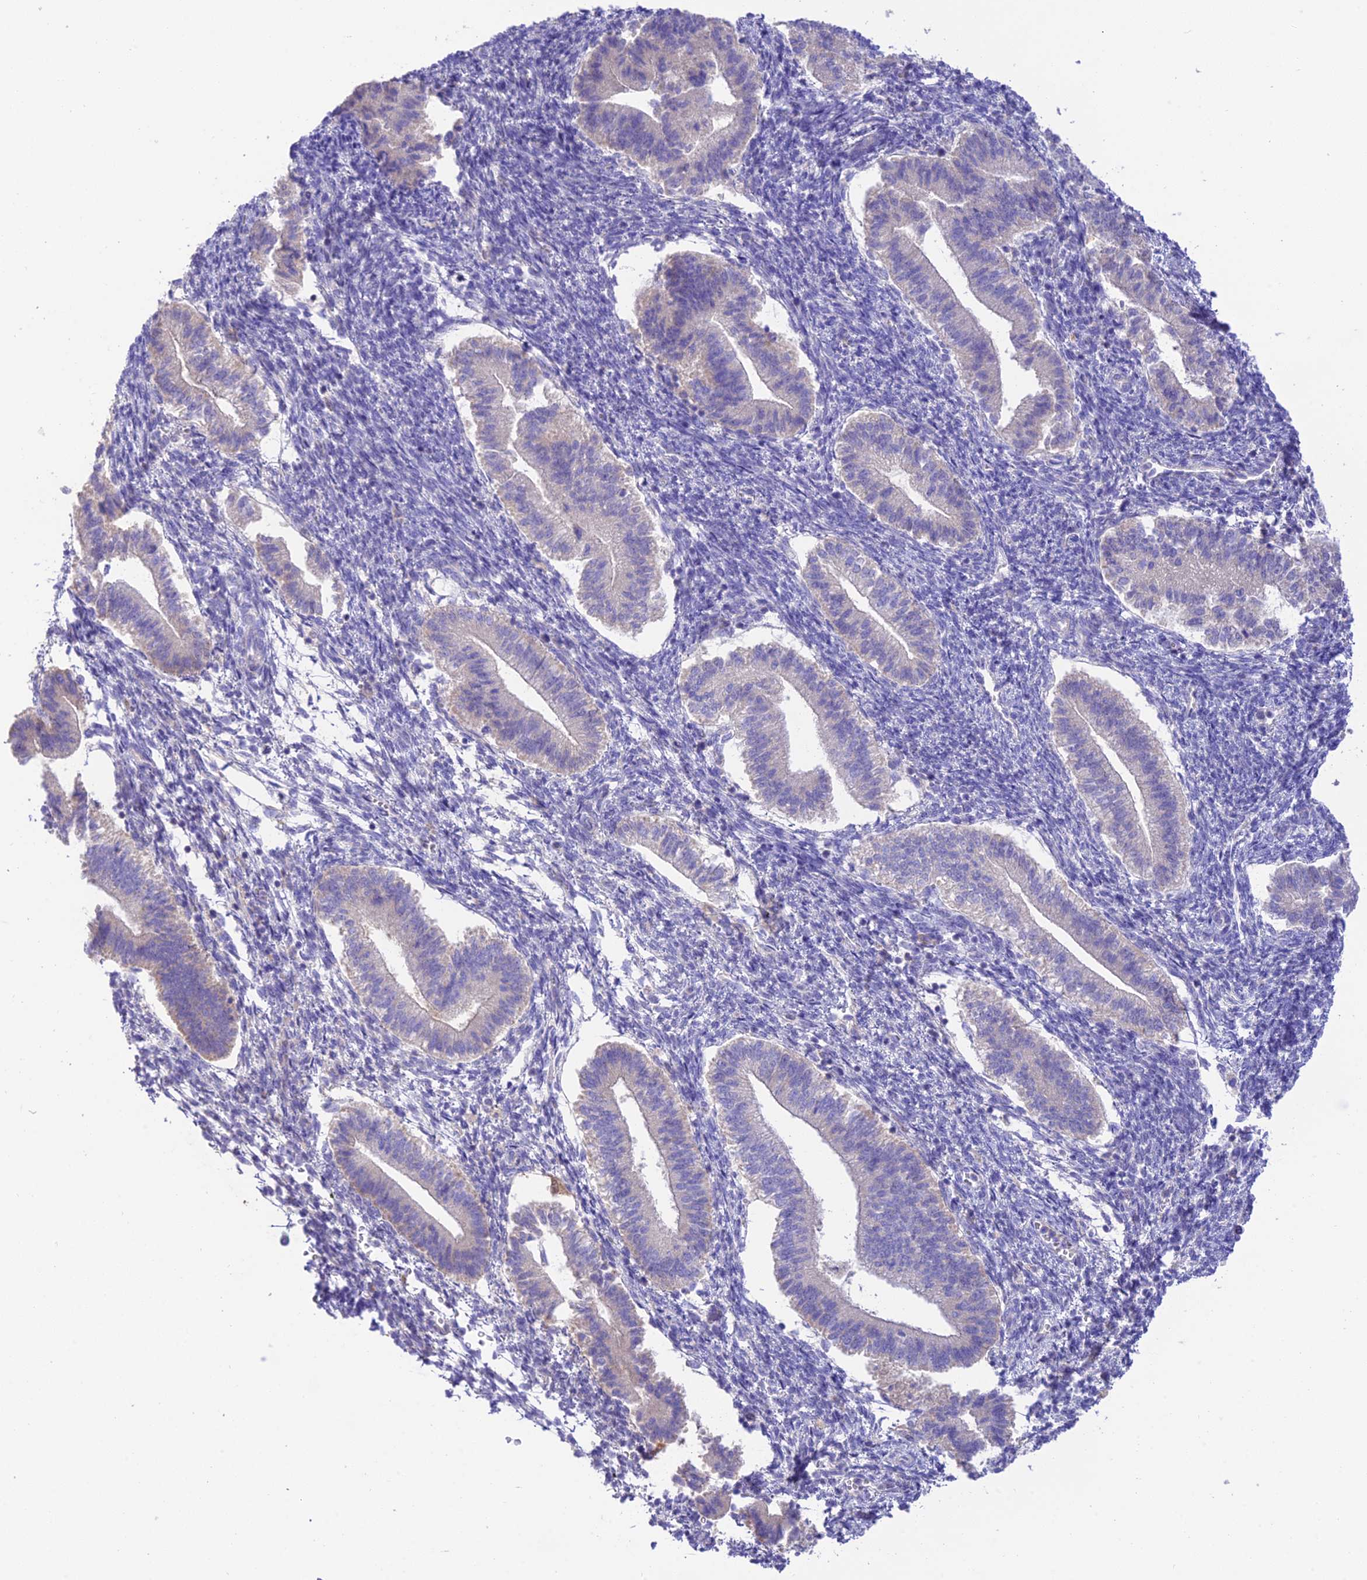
{"staining": {"intensity": "negative", "quantity": "none", "location": "none"}, "tissue": "endometrium", "cell_type": "Cells in endometrial stroma", "image_type": "normal", "snomed": [{"axis": "morphology", "description": "Normal tissue, NOS"}, {"axis": "topography", "description": "Endometrium"}], "caption": "Immunohistochemistry (IHC) image of unremarkable endometrium: endometrium stained with DAB (3,3'-diaminobenzidine) shows no significant protein expression in cells in endometrial stroma.", "gene": "NLRP9", "patient": {"sex": "female", "age": 25}}